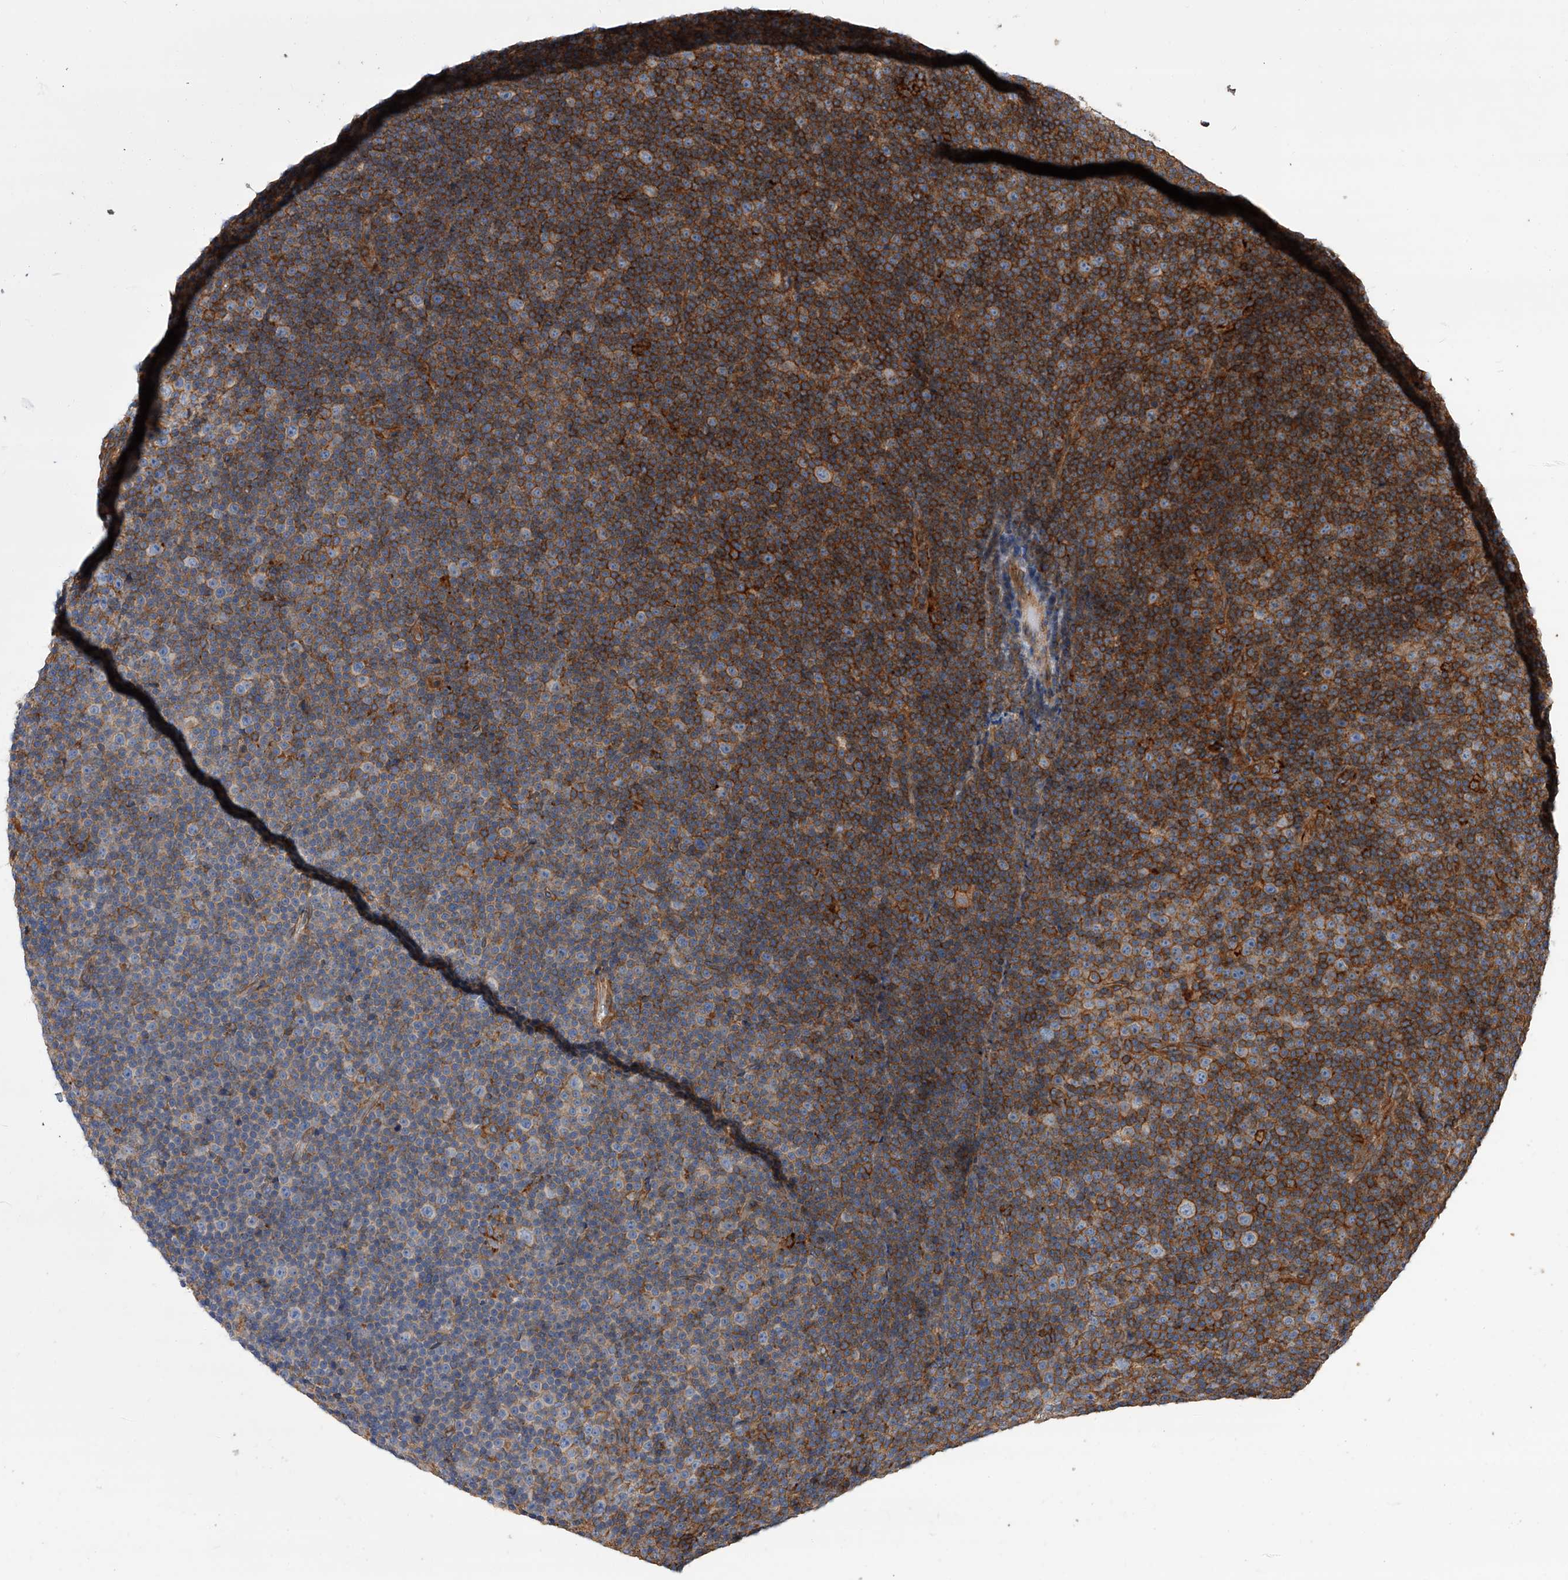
{"staining": {"intensity": "strong", "quantity": "25%-75%", "location": "cytoplasmic/membranous"}, "tissue": "lymphoma", "cell_type": "Tumor cells", "image_type": "cancer", "snomed": [{"axis": "morphology", "description": "Malignant lymphoma, non-Hodgkin's type, Low grade"}, {"axis": "topography", "description": "Lymph node"}], "caption": "There is high levels of strong cytoplasmic/membranous staining in tumor cells of lymphoma, as demonstrated by immunohistochemical staining (brown color).", "gene": "PISD", "patient": {"sex": "female", "age": 67}}